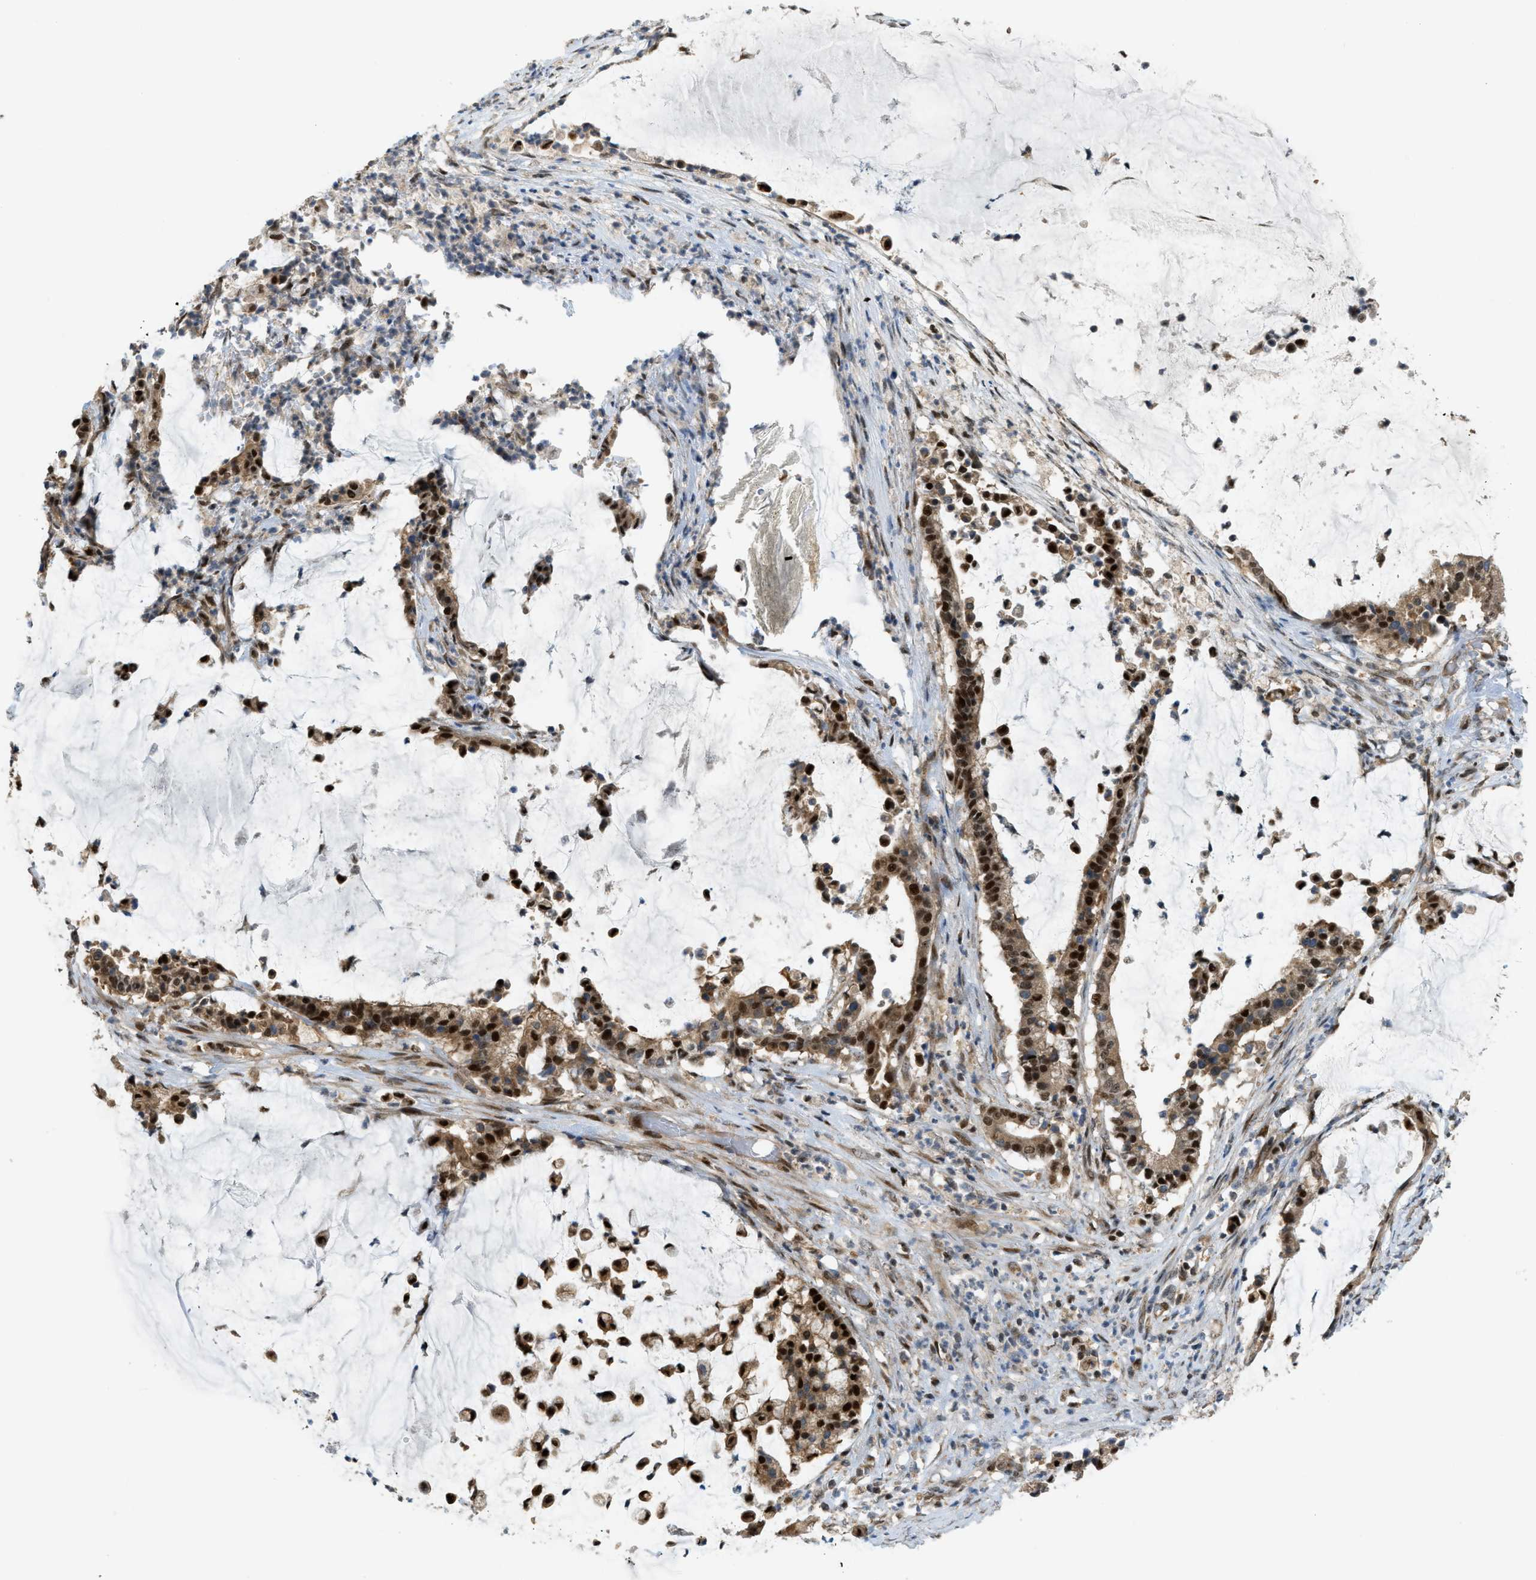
{"staining": {"intensity": "moderate", "quantity": ">75%", "location": "cytoplasmic/membranous,nuclear"}, "tissue": "pancreatic cancer", "cell_type": "Tumor cells", "image_type": "cancer", "snomed": [{"axis": "morphology", "description": "Adenocarcinoma, NOS"}, {"axis": "topography", "description": "Pancreas"}], "caption": "Immunohistochemistry histopathology image of neoplastic tissue: pancreatic cancer stained using IHC reveals medium levels of moderate protein expression localized specifically in the cytoplasmic/membranous and nuclear of tumor cells, appearing as a cytoplasmic/membranous and nuclear brown color.", "gene": "CCDC186", "patient": {"sex": "male", "age": 41}}